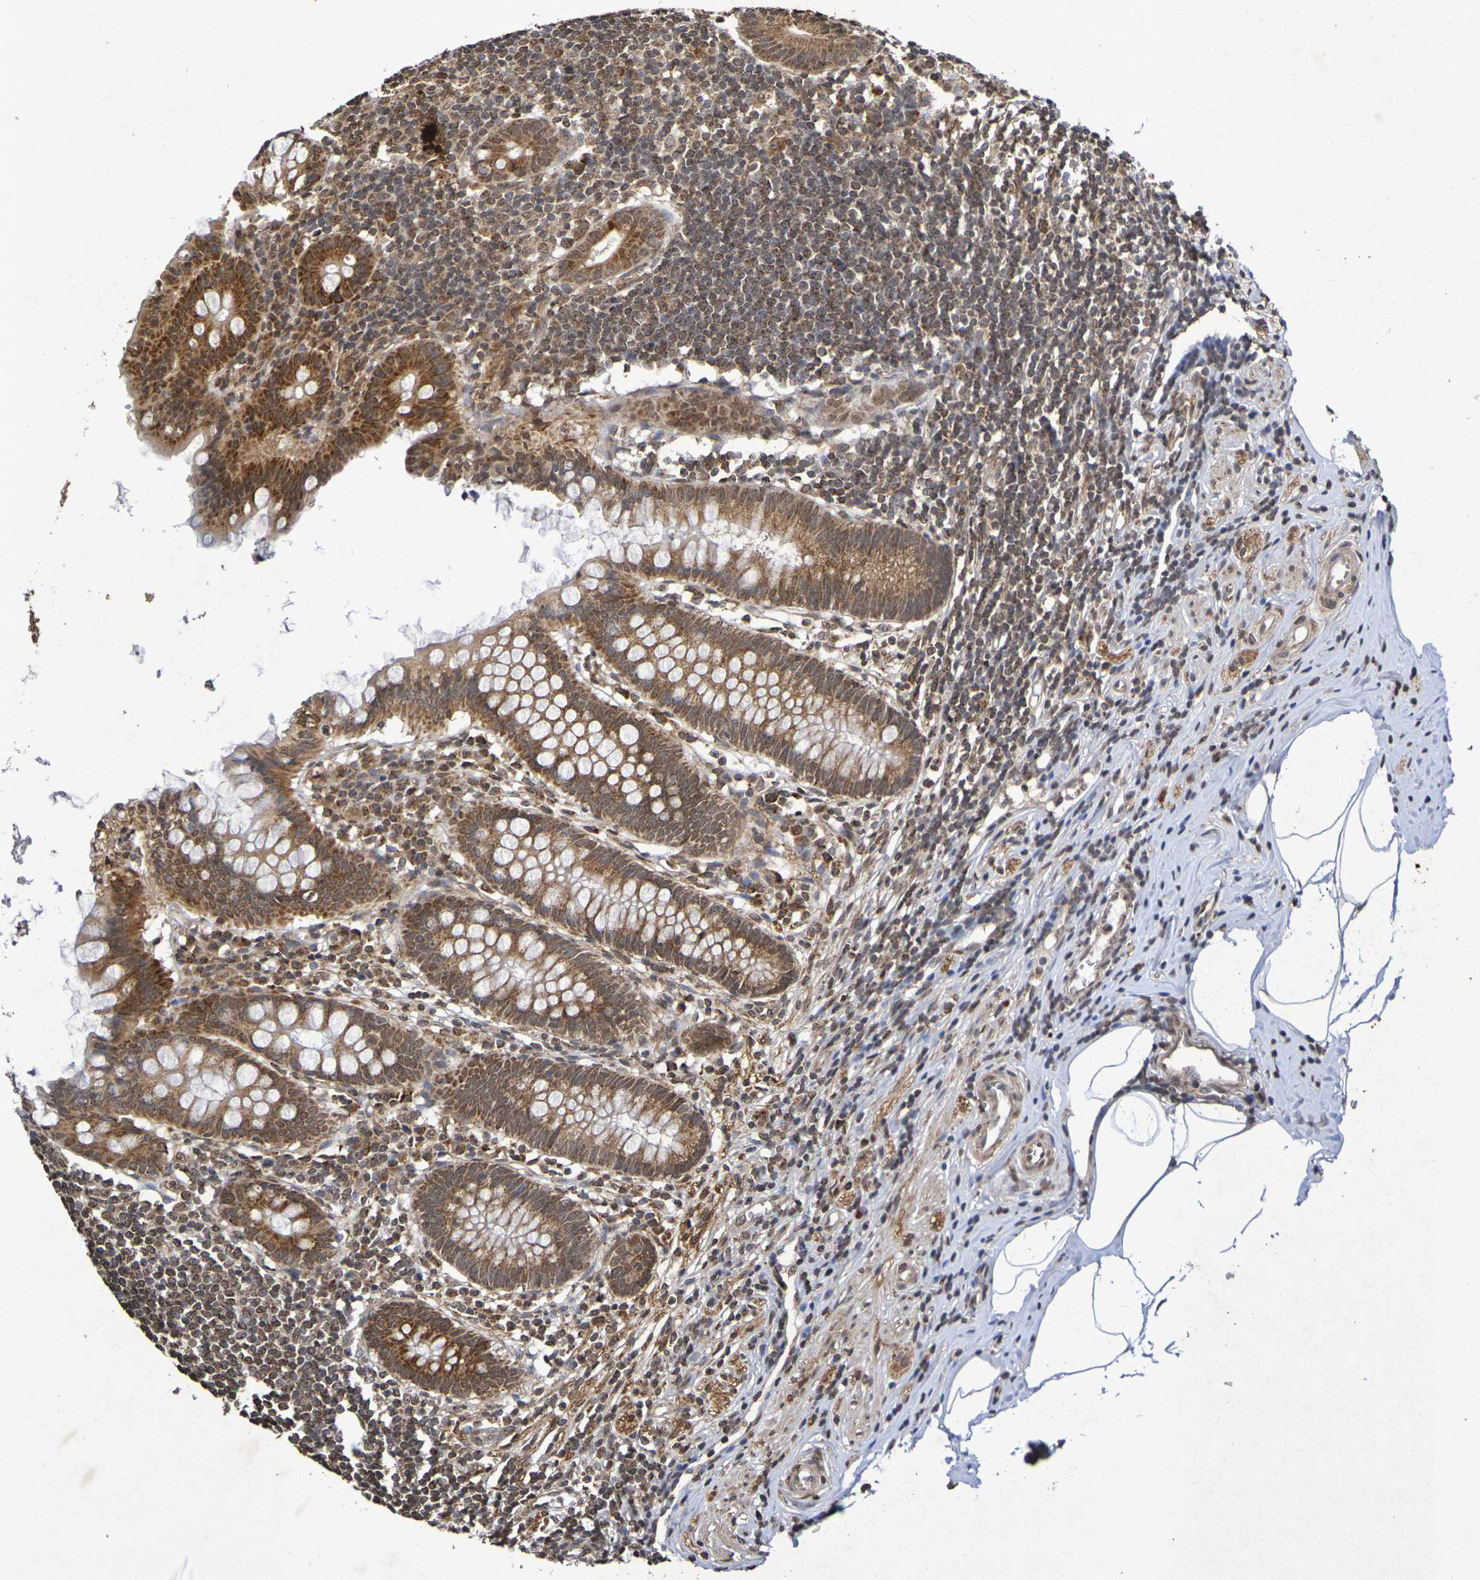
{"staining": {"intensity": "strong", "quantity": ">75%", "location": "cytoplasmic/membranous,nuclear"}, "tissue": "appendix", "cell_type": "Glandular cells", "image_type": "normal", "snomed": [{"axis": "morphology", "description": "Normal tissue, NOS"}, {"axis": "topography", "description": "Appendix"}], "caption": "Immunohistochemistry (IHC) photomicrograph of normal appendix: human appendix stained using immunohistochemistry (IHC) displays high levels of strong protein expression localized specifically in the cytoplasmic/membranous,nuclear of glandular cells, appearing as a cytoplasmic/membranous,nuclear brown color.", "gene": "GUCY1A2", "patient": {"sex": "female", "age": 50}}